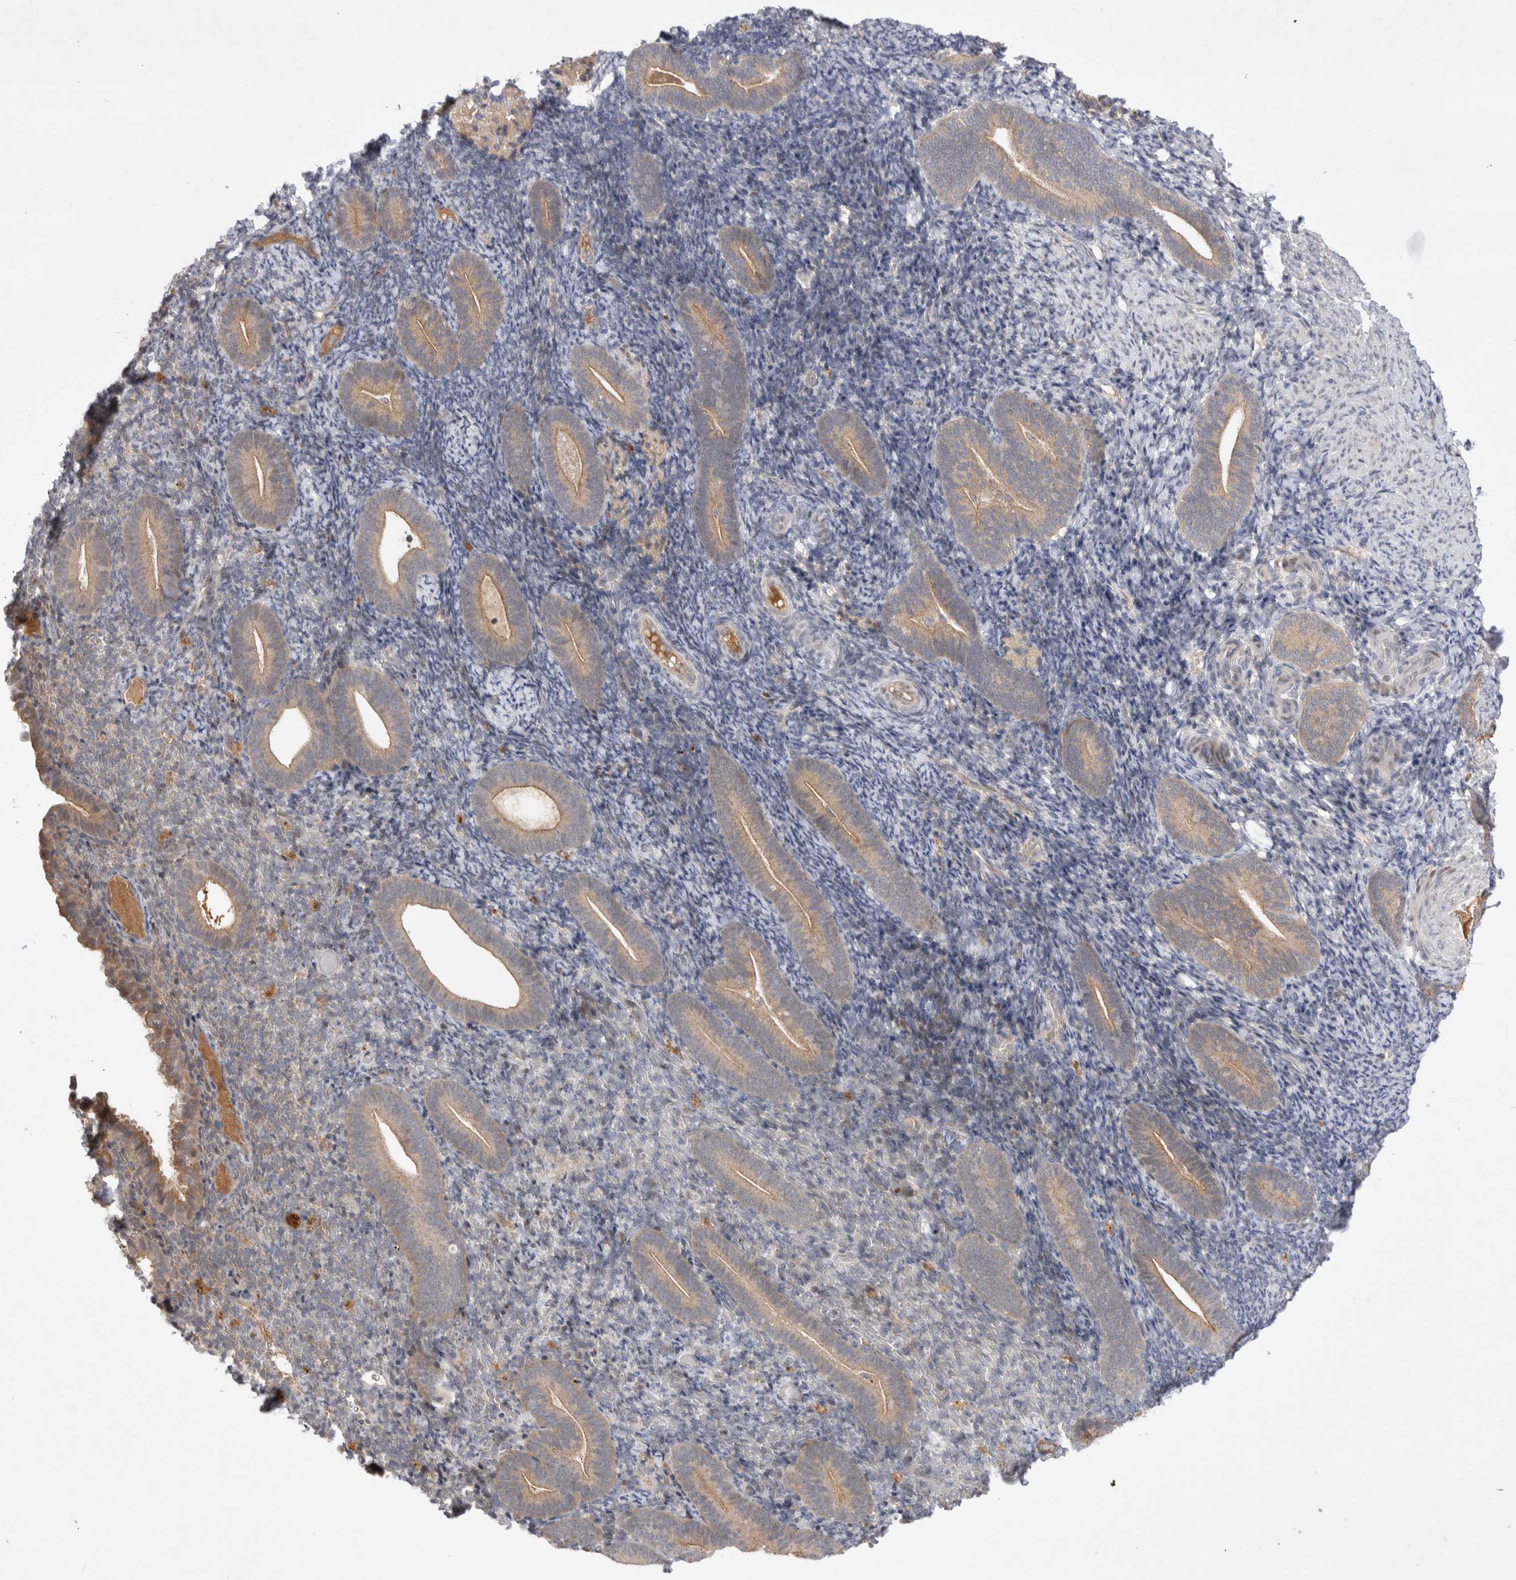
{"staining": {"intensity": "negative", "quantity": "none", "location": "none"}, "tissue": "endometrium", "cell_type": "Cells in endometrial stroma", "image_type": "normal", "snomed": [{"axis": "morphology", "description": "Normal tissue, NOS"}, {"axis": "topography", "description": "Endometrium"}], "caption": "DAB immunohistochemical staining of benign human endometrium demonstrates no significant staining in cells in endometrial stroma. (Stains: DAB (3,3'-diaminobenzidine) IHC with hematoxylin counter stain, Microscopy: brightfield microscopy at high magnification).", "gene": "PLEKHM1", "patient": {"sex": "female", "age": 51}}